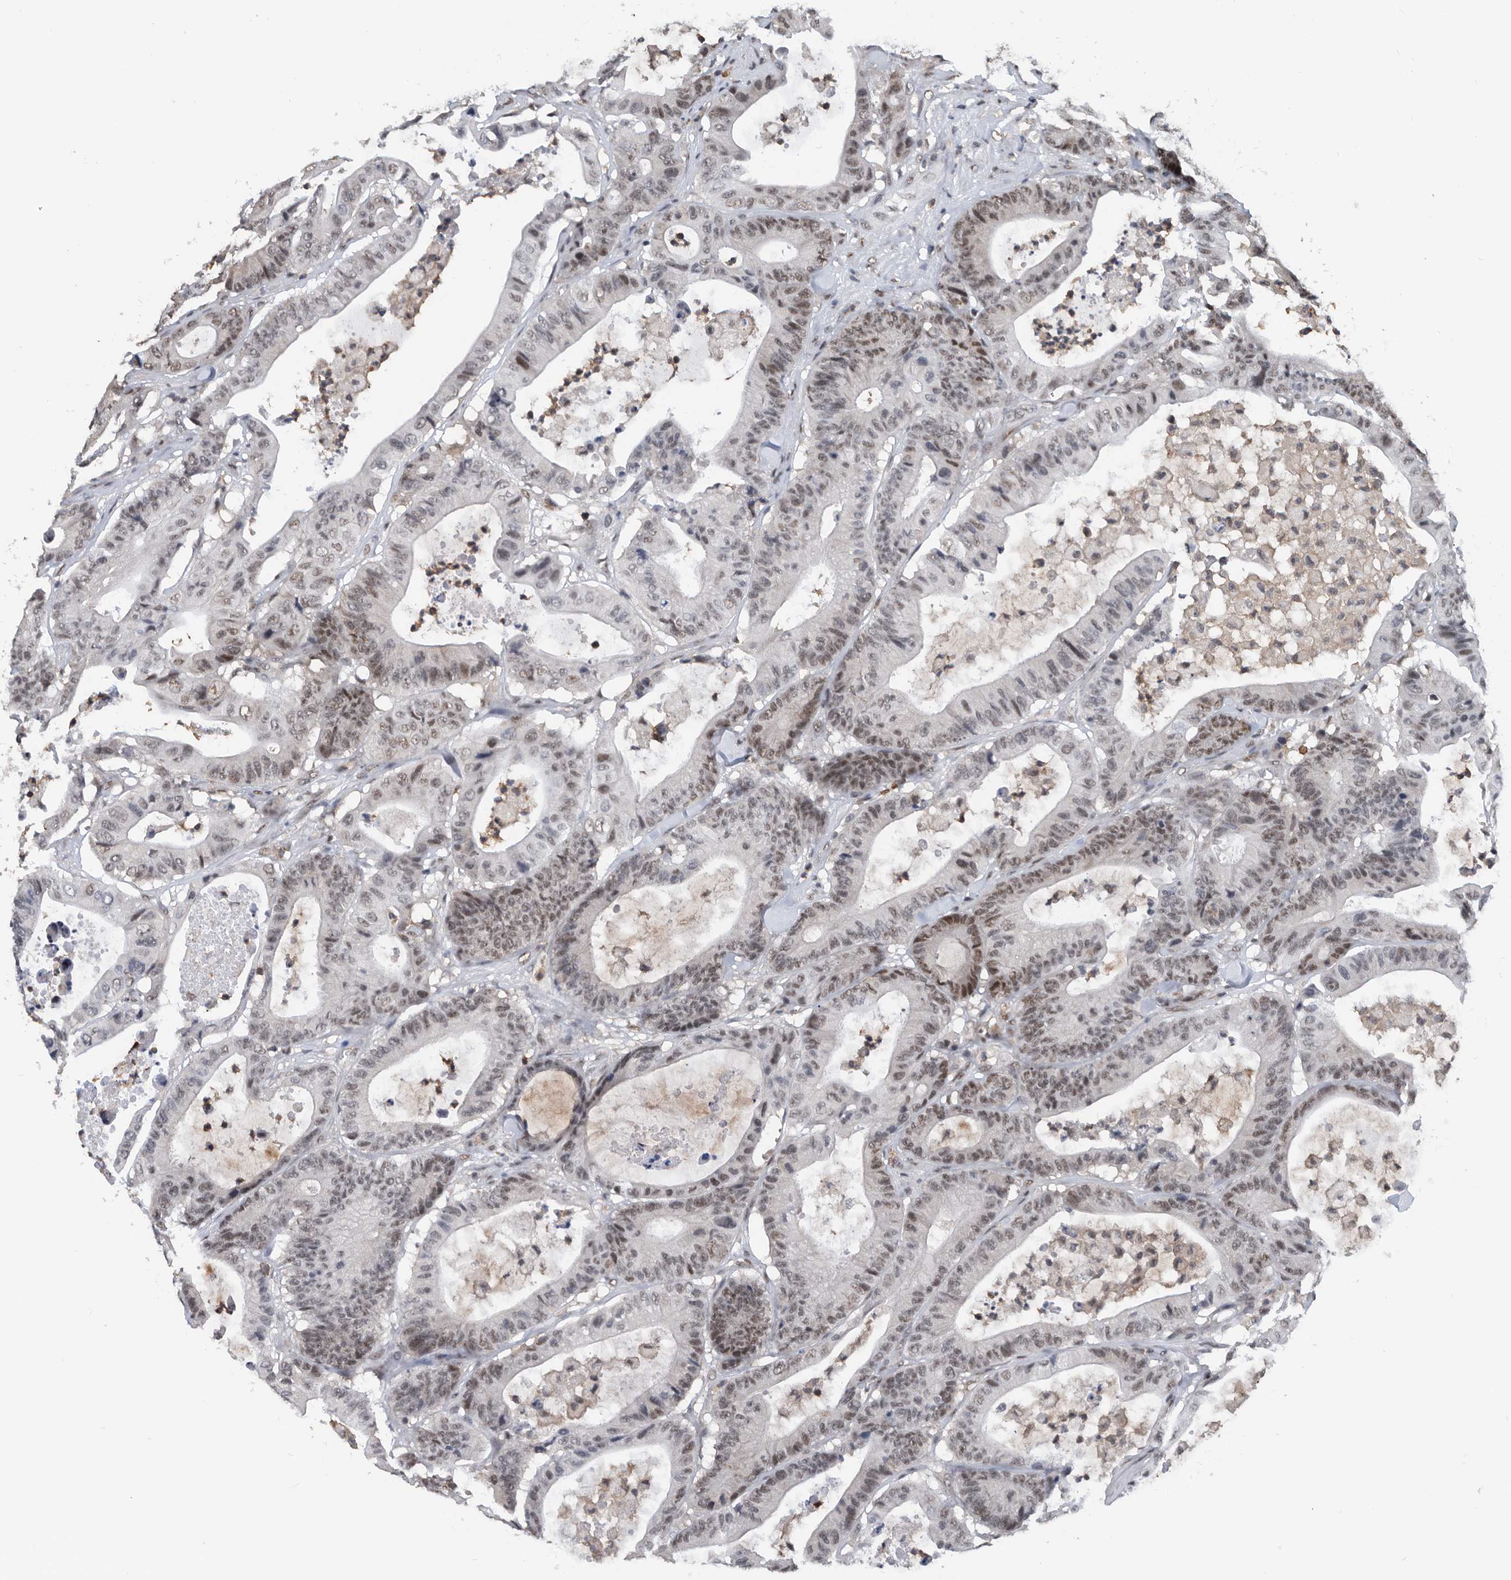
{"staining": {"intensity": "moderate", "quantity": "<25%", "location": "nuclear"}, "tissue": "colorectal cancer", "cell_type": "Tumor cells", "image_type": "cancer", "snomed": [{"axis": "morphology", "description": "Adenocarcinoma, NOS"}, {"axis": "topography", "description": "Colon"}], "caption": "Colorectal adenocarcinoma stained for a protein reveals moderate nuclear positivity in tumor cells.", "gene": "ZNF260", "patient": {"sex": "female", "age": 84}}